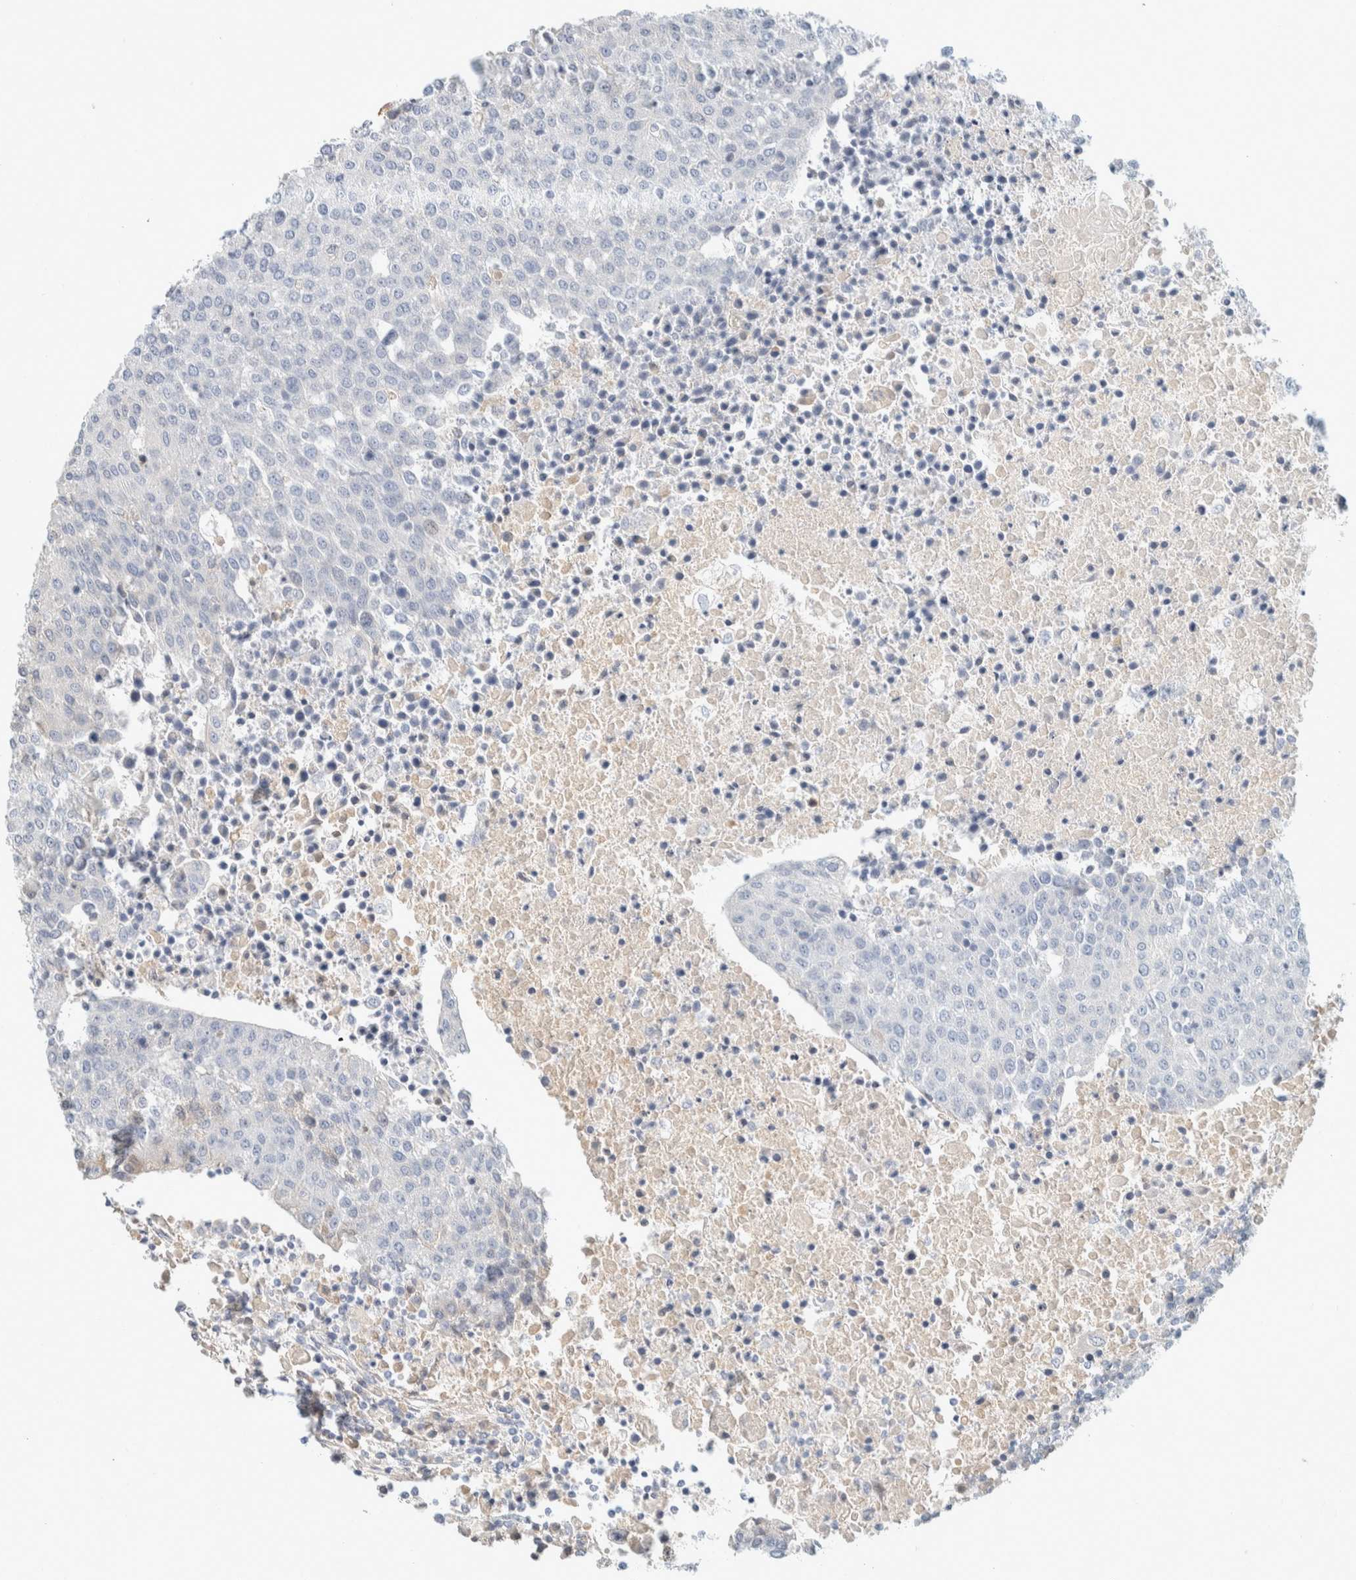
{"staining": {"intensity": "negative", "quantity": "none", "location": "none"}, "tissue": "urothelial cancer", "cell_type": "Tumor cells", "image_type": "cancer", "snomed": [{"axis": "morphology", "description": "Urothelial carcinoma, High grade"}, {"axis": "topography", "description": "Urinary bladder"}], "caption": "Tumor cells show no significant protein expression in urothelial cancer.", "gene": "ALOX12B", "patient": {"sex": "female", "age": 85}}